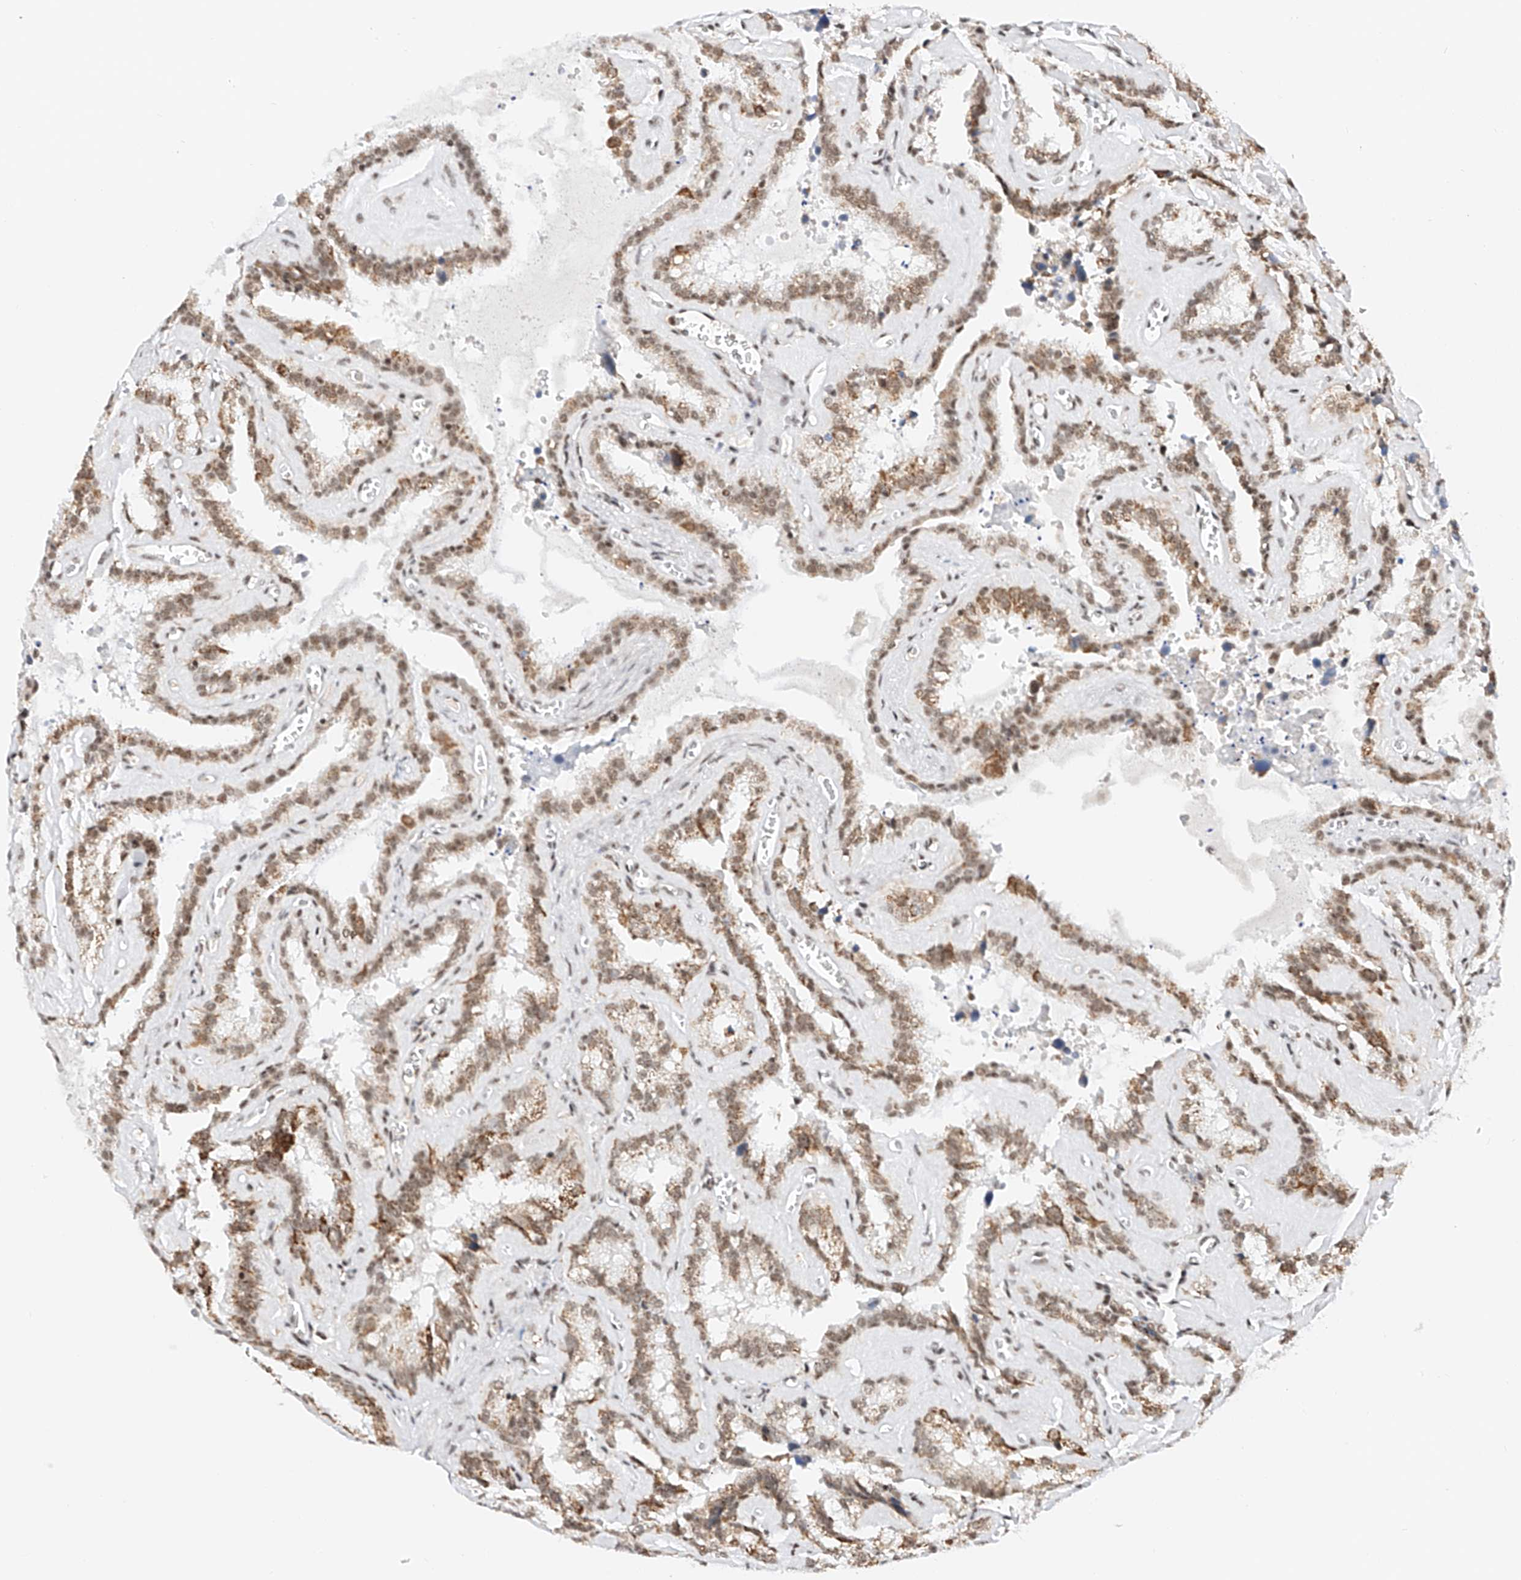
{"staining": {"intensity": "moderate", "quantity": "25%-75%", "location": "cytoplasmic/membranous,nuclear"}, "tissue": "seminal vesicle", "cell_type": "Glandular cells", "image_type": "normal", "snomed": [{"axis": "morphology", "description": "Normal tissue, NOS"}, {"axis": "topography", "description": "Prostate"}, {"axis": "topography", "description": "Seminal veicle"}], "caption": "Normal seminal vesicle was stained to show a protein in brown. There is medium levels of moderate cytoplasmic/membranous,nuclear expression in about 25%-75% of glandular cells.", "gene": "NRF1", "patient": {"sex": "male", "age": 59}}